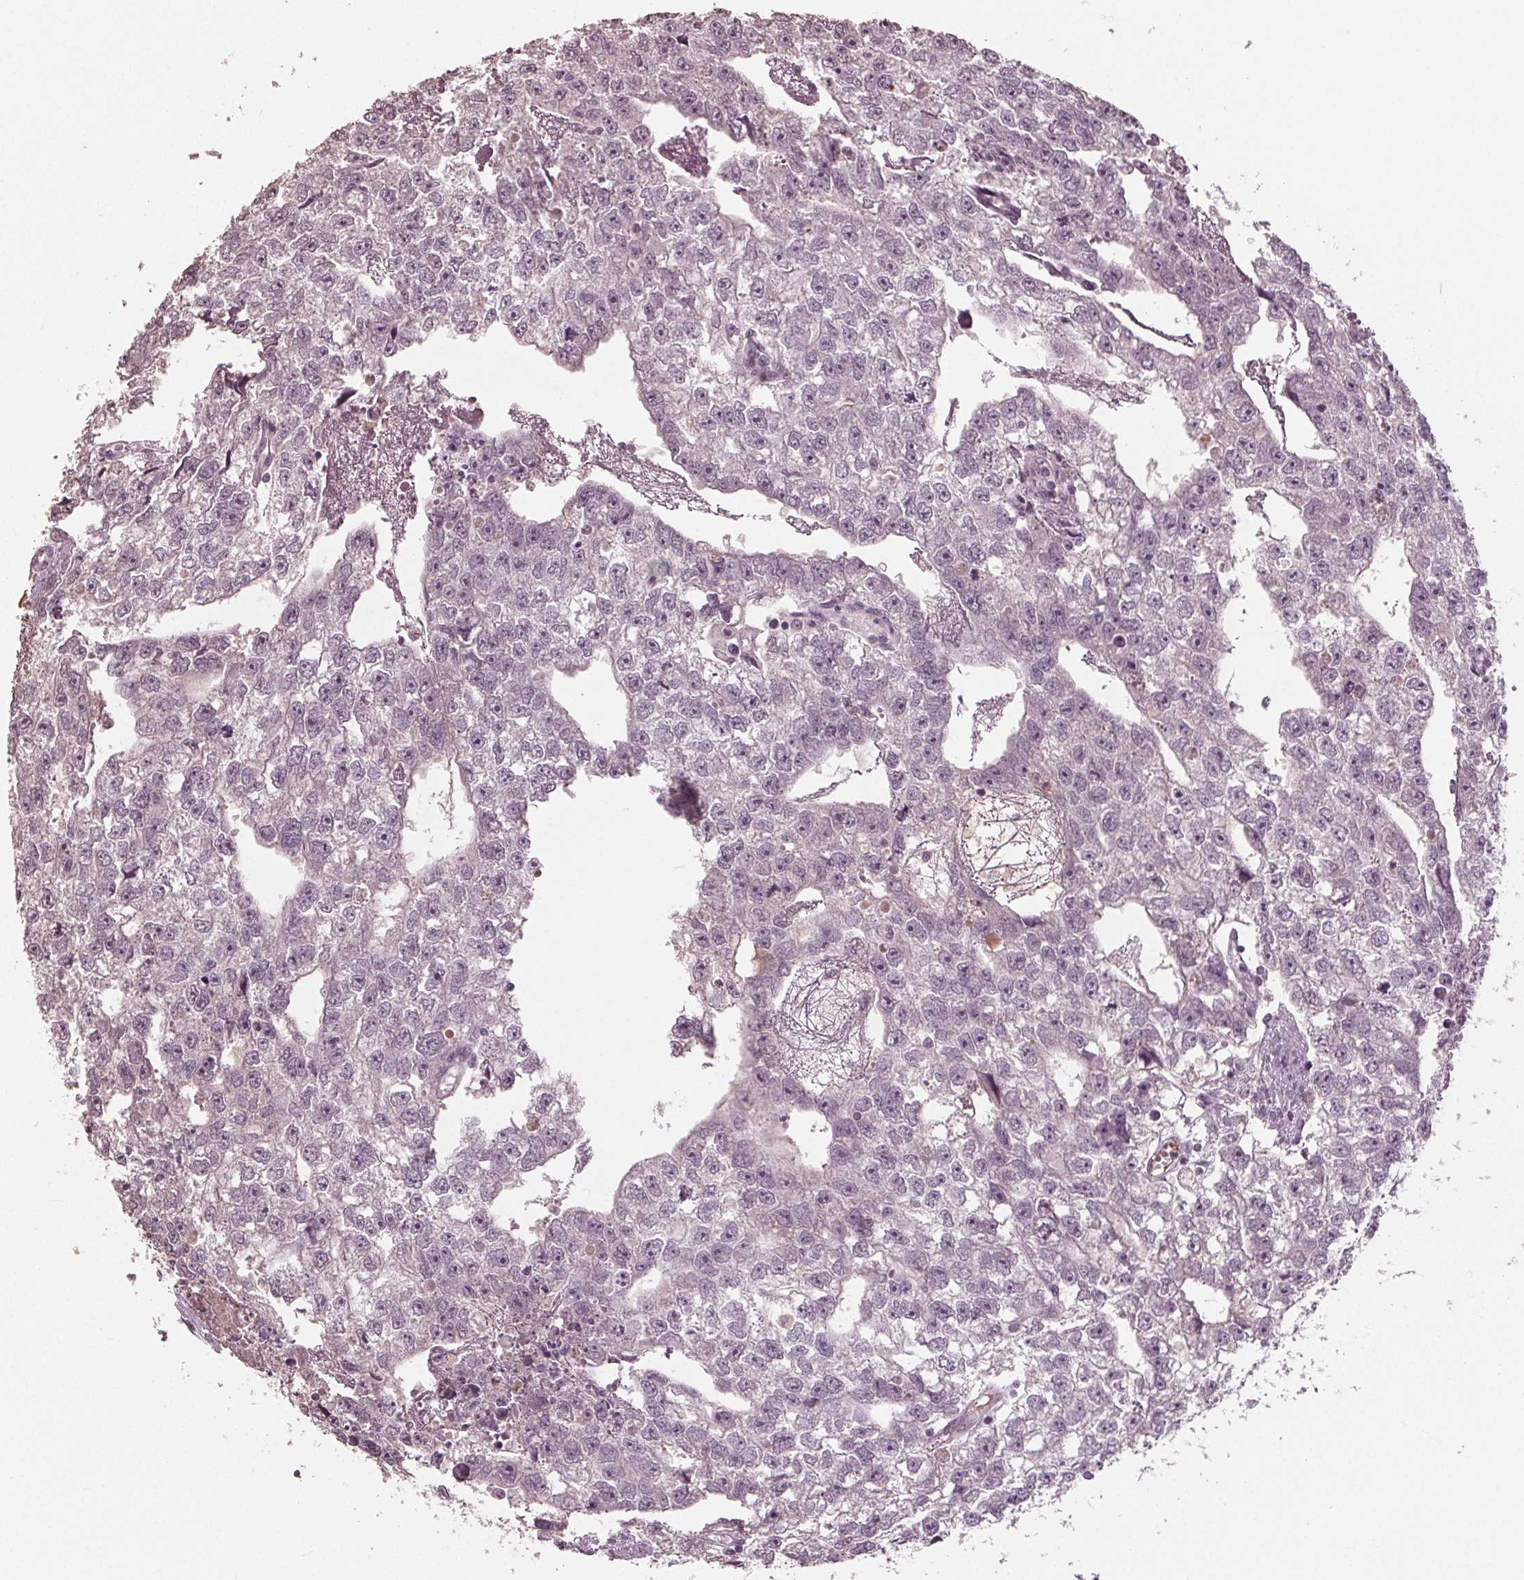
{"staining": {"intensity": "negative", "quantity": "none", "location": "none"}, "tissue": "testis cancer", "cell_type": "Tumor cells", "image_type": "cancer", "snomed": [{"axis": "morphology", "description": "Carcinoma, Embryonal, NOS"}, {"axis": "morphology", "description": "Teratoma, malignant, NOS"}, {"axis": "topography", "description": "Testis"}], "caption": "Human testis cancer stained for a protein using IHC shows no positivity in tumor cells.", "gene": "CXCL16", "patient": {"sex": "male", "age": 44}}